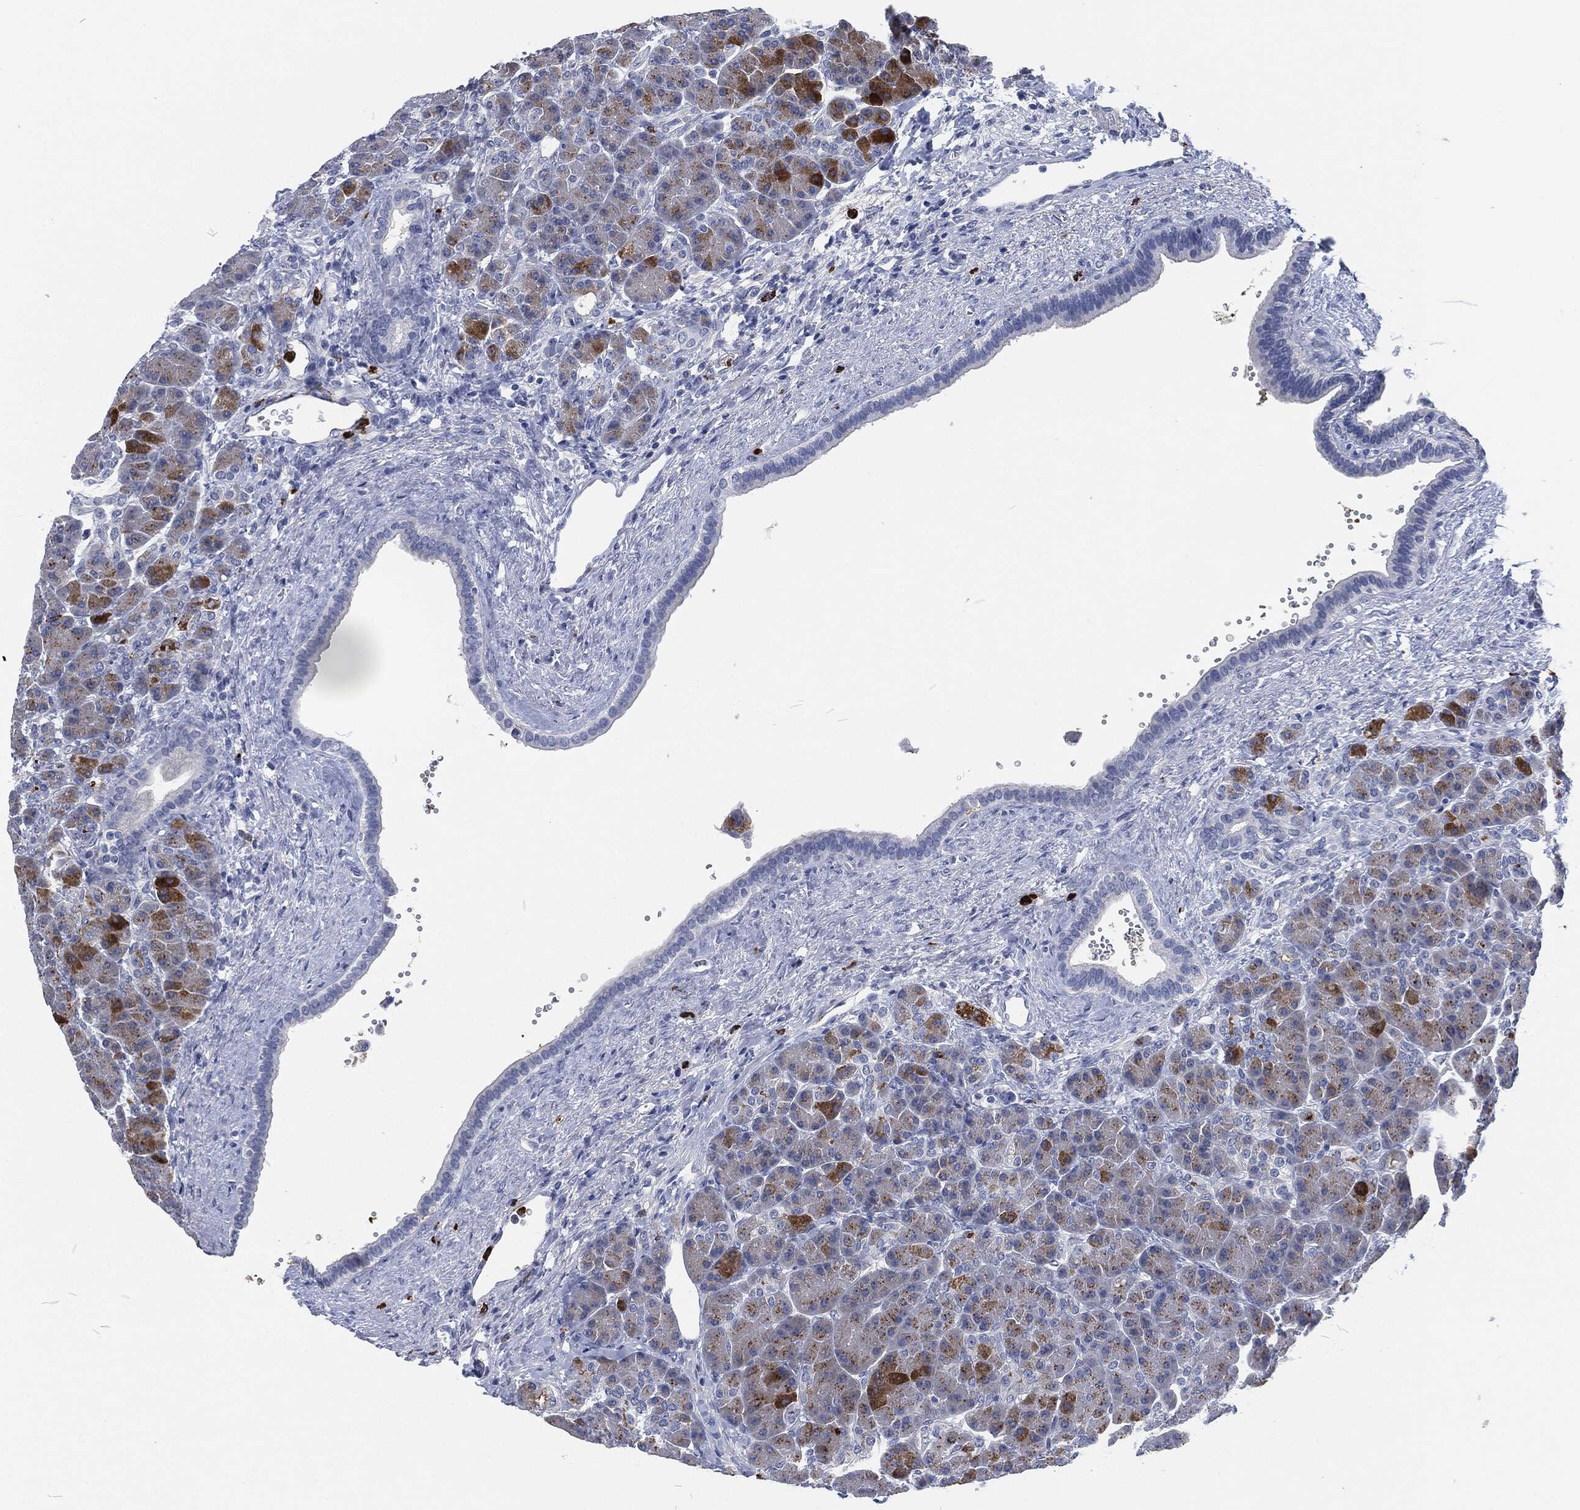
{"staining": {"intensity": "moderate", "quantity": "<25%", "location": "cytoplasmic/membranous"}, "tissue": "pancreas", "cell_type": "Exocrine glandular cells", "image_type": "normal", "snomed": [{"axis": "morphology", "description": "Normal tissue, NOS"}, {"axis": "topography", "description": "Pancreas"}], "caption": "Immunohistochemical staining of normal human pancreas shows moderate cytoplasmic/membranous protein staining in approximately <25% of exocrine glandular cells.", "gene": "MPO", "patient": {"sex": "female", "age": 63}}